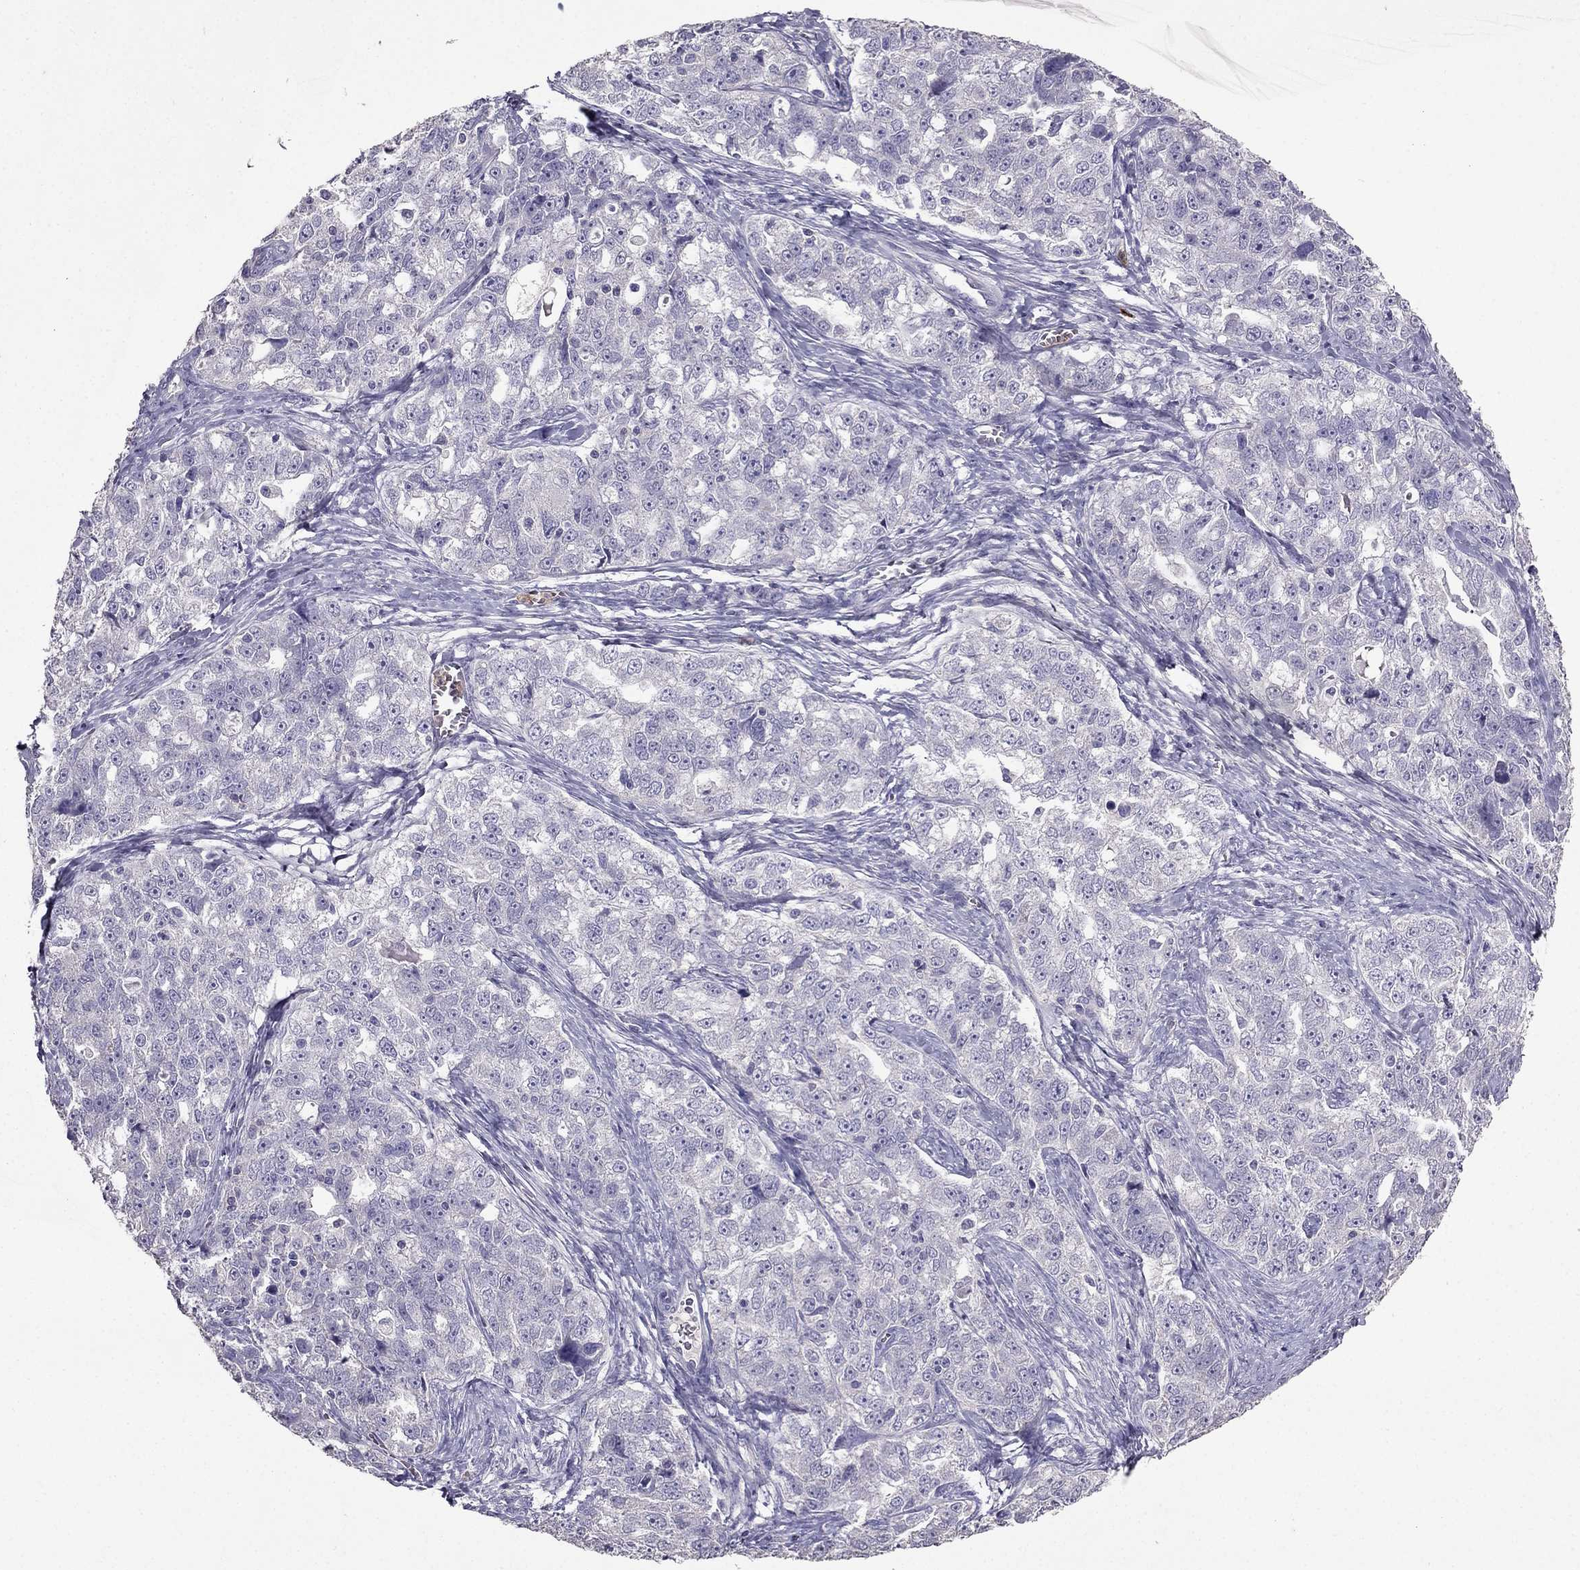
{"staining": {"intensity": "negative", "quantity": "none", "location": "none"}, "tissue": "ovarian cancer", "cell_type": "Tumor cells", "image_type": "cancer", "snomed": [{"axis": "morphology", "description": "Cystadenocarcinoma, serous, NOS"}, {"axis": "topography", "description": "Ovary"}], "caption": "This is a image of immunohistochemistry staining of ovarian serous cystadenocarcinoma, which shows no expression in tumor cells.", "gene": "RFLNB", "patient": {"sex": "female", "age": 51}}